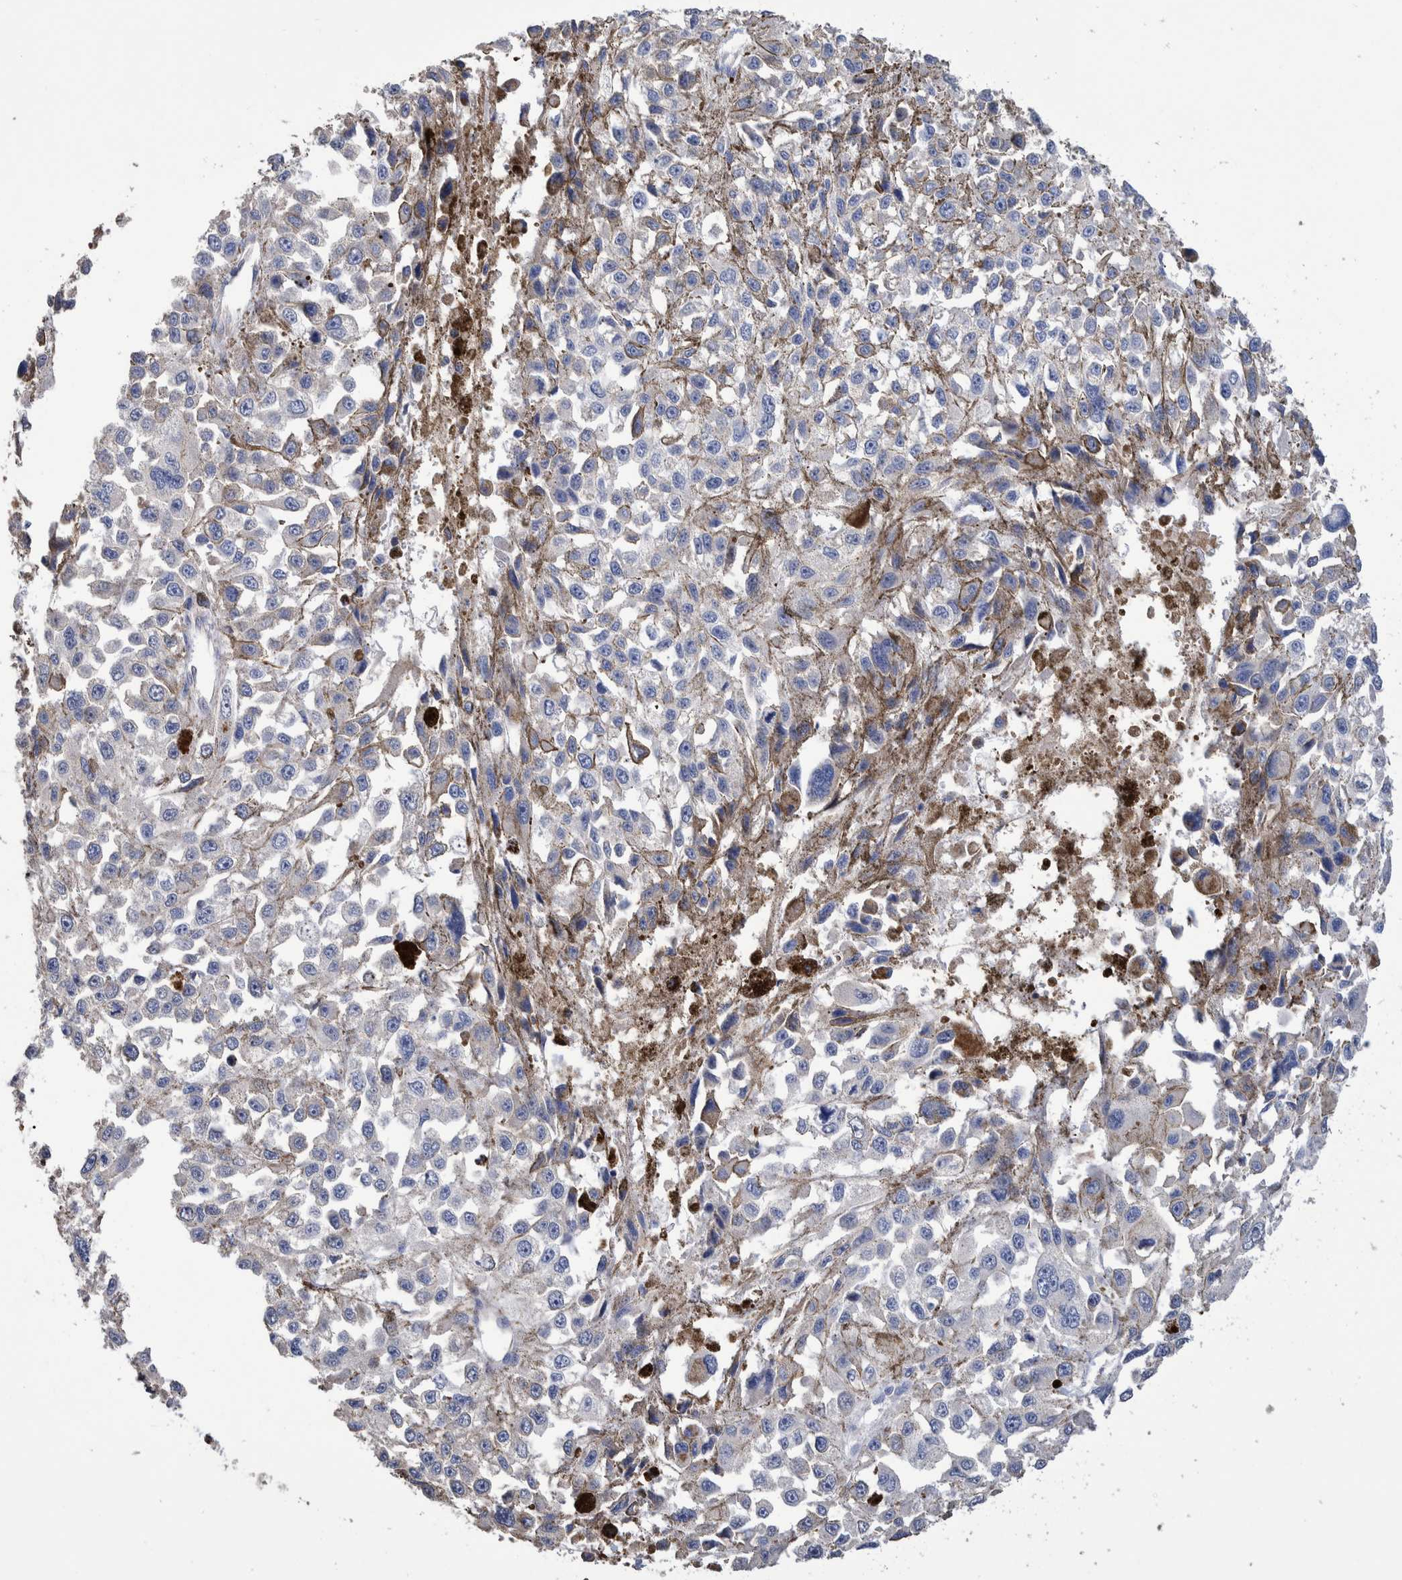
{"staining": {"intensity": "negative", "quantity": "none", "location": "none"}, "tissue": "melanoma", "cell_type": "Tumor cells", "image_type": "cancer", "snomed": [{"axis": "morphology", "description": "Malignant melanoma, Metastatic site"}, {"axis": "topography", "description": "Lymph node"}], "caption": "This is a photomicrograph of IHC staining of melanoma, which shows no staining in tumor cells.", "gene": "SLC45A4", "patient": {"sex": "male", "age": 59}}